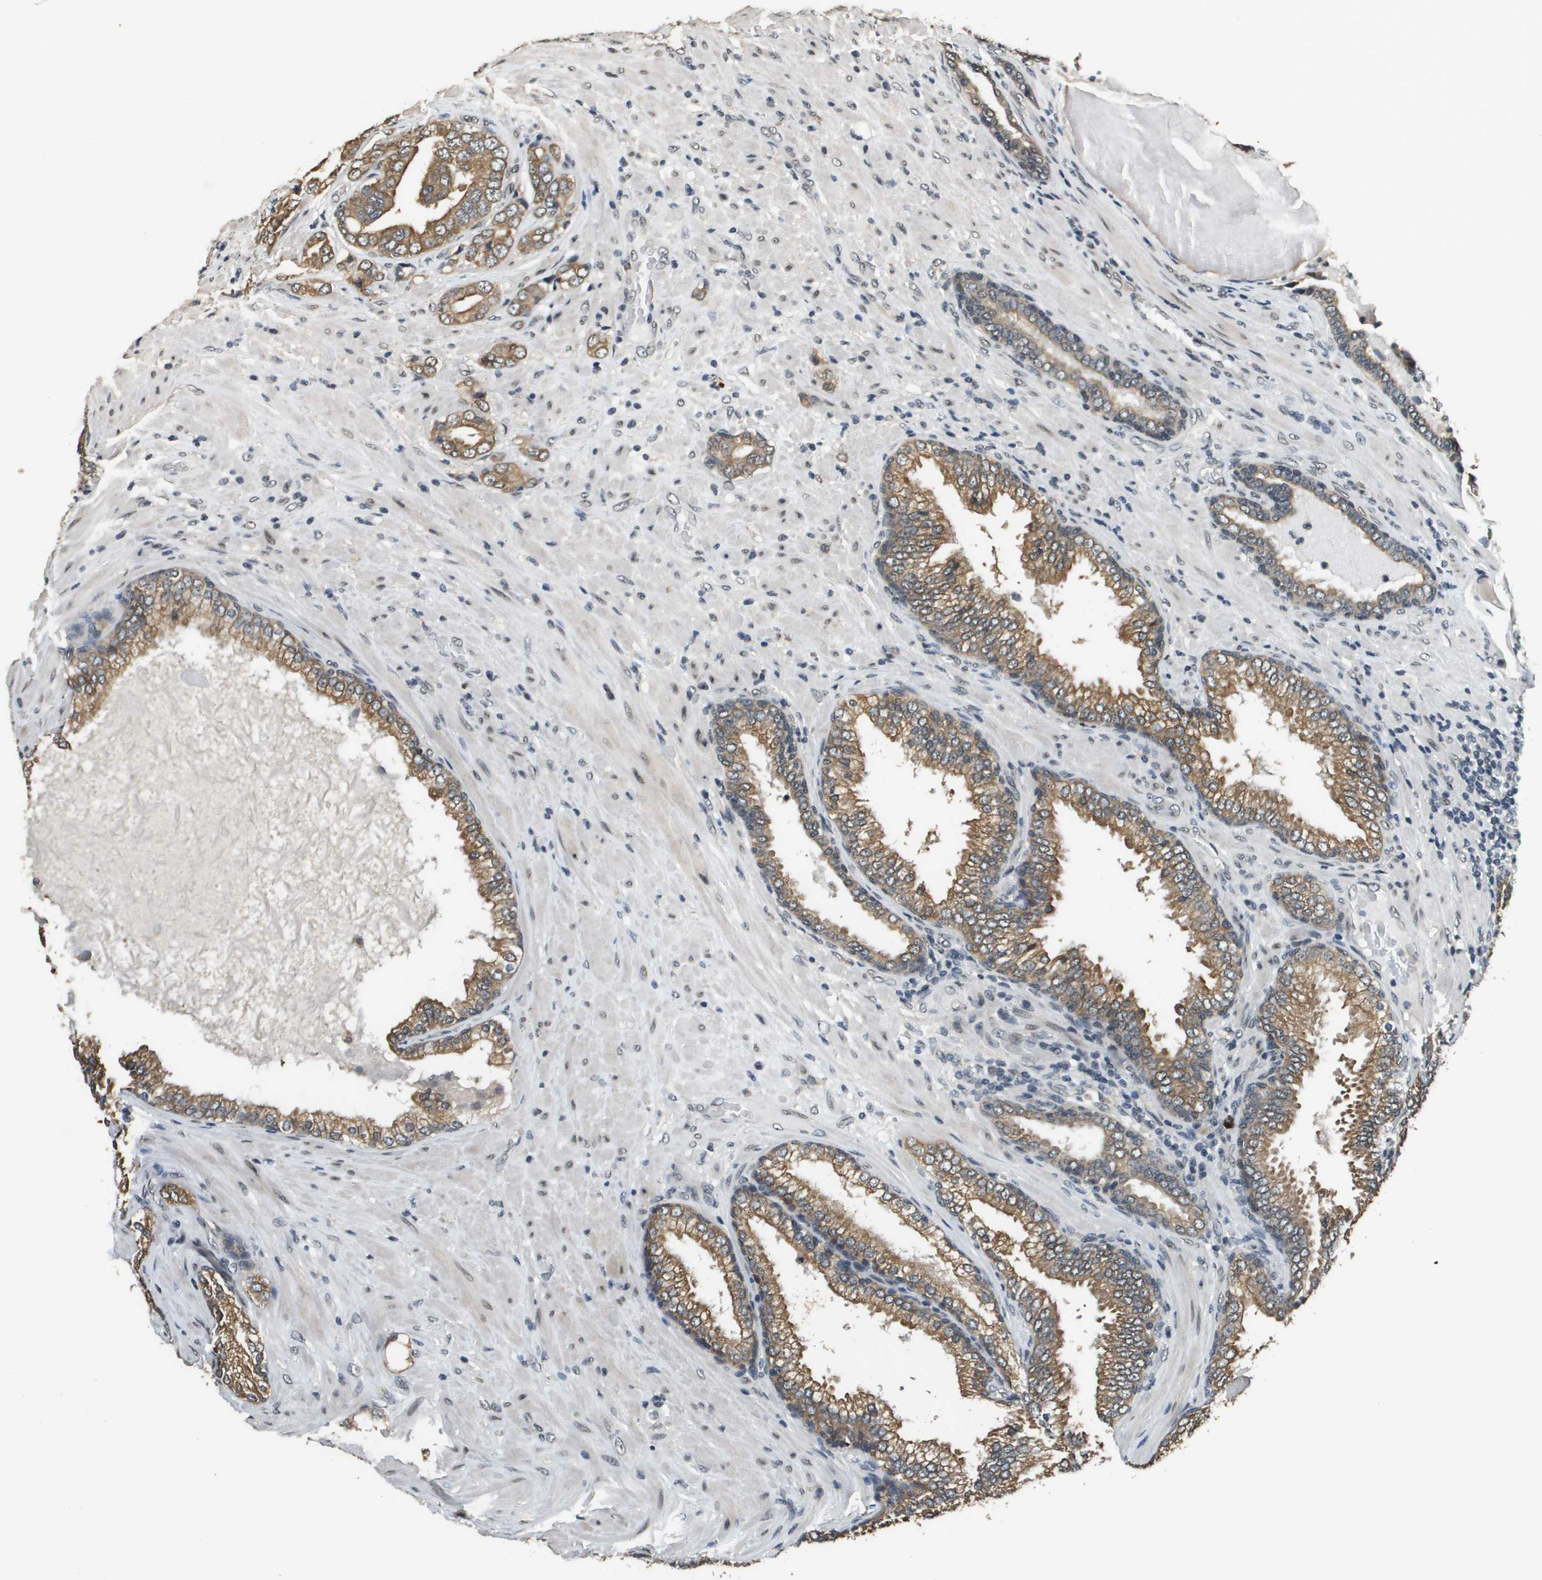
{"staining": {"intensity": "moderate", "quantity": ">75%", "location": "cytoplasmic/membranous"}, "tissue": "prostate cancer", "cell_type": "Tumor cells", "image_type": "cancer", "snomed": [{"axis": "morphology", "description": "Adenocarcinoma, High grade"}, {"axis": "topography", "description": "Prostate"}], "caption": "IHC (DAB (3,3'-diaminobenzidine)) staining of high-grade adenocarcinoma (prostate) exhibits moderate cytoplasmic/membranous protein expression in approximately >75% of tumor cells.", "gene": "FANCC", "patient": {"sex": "male", "age": 50}}